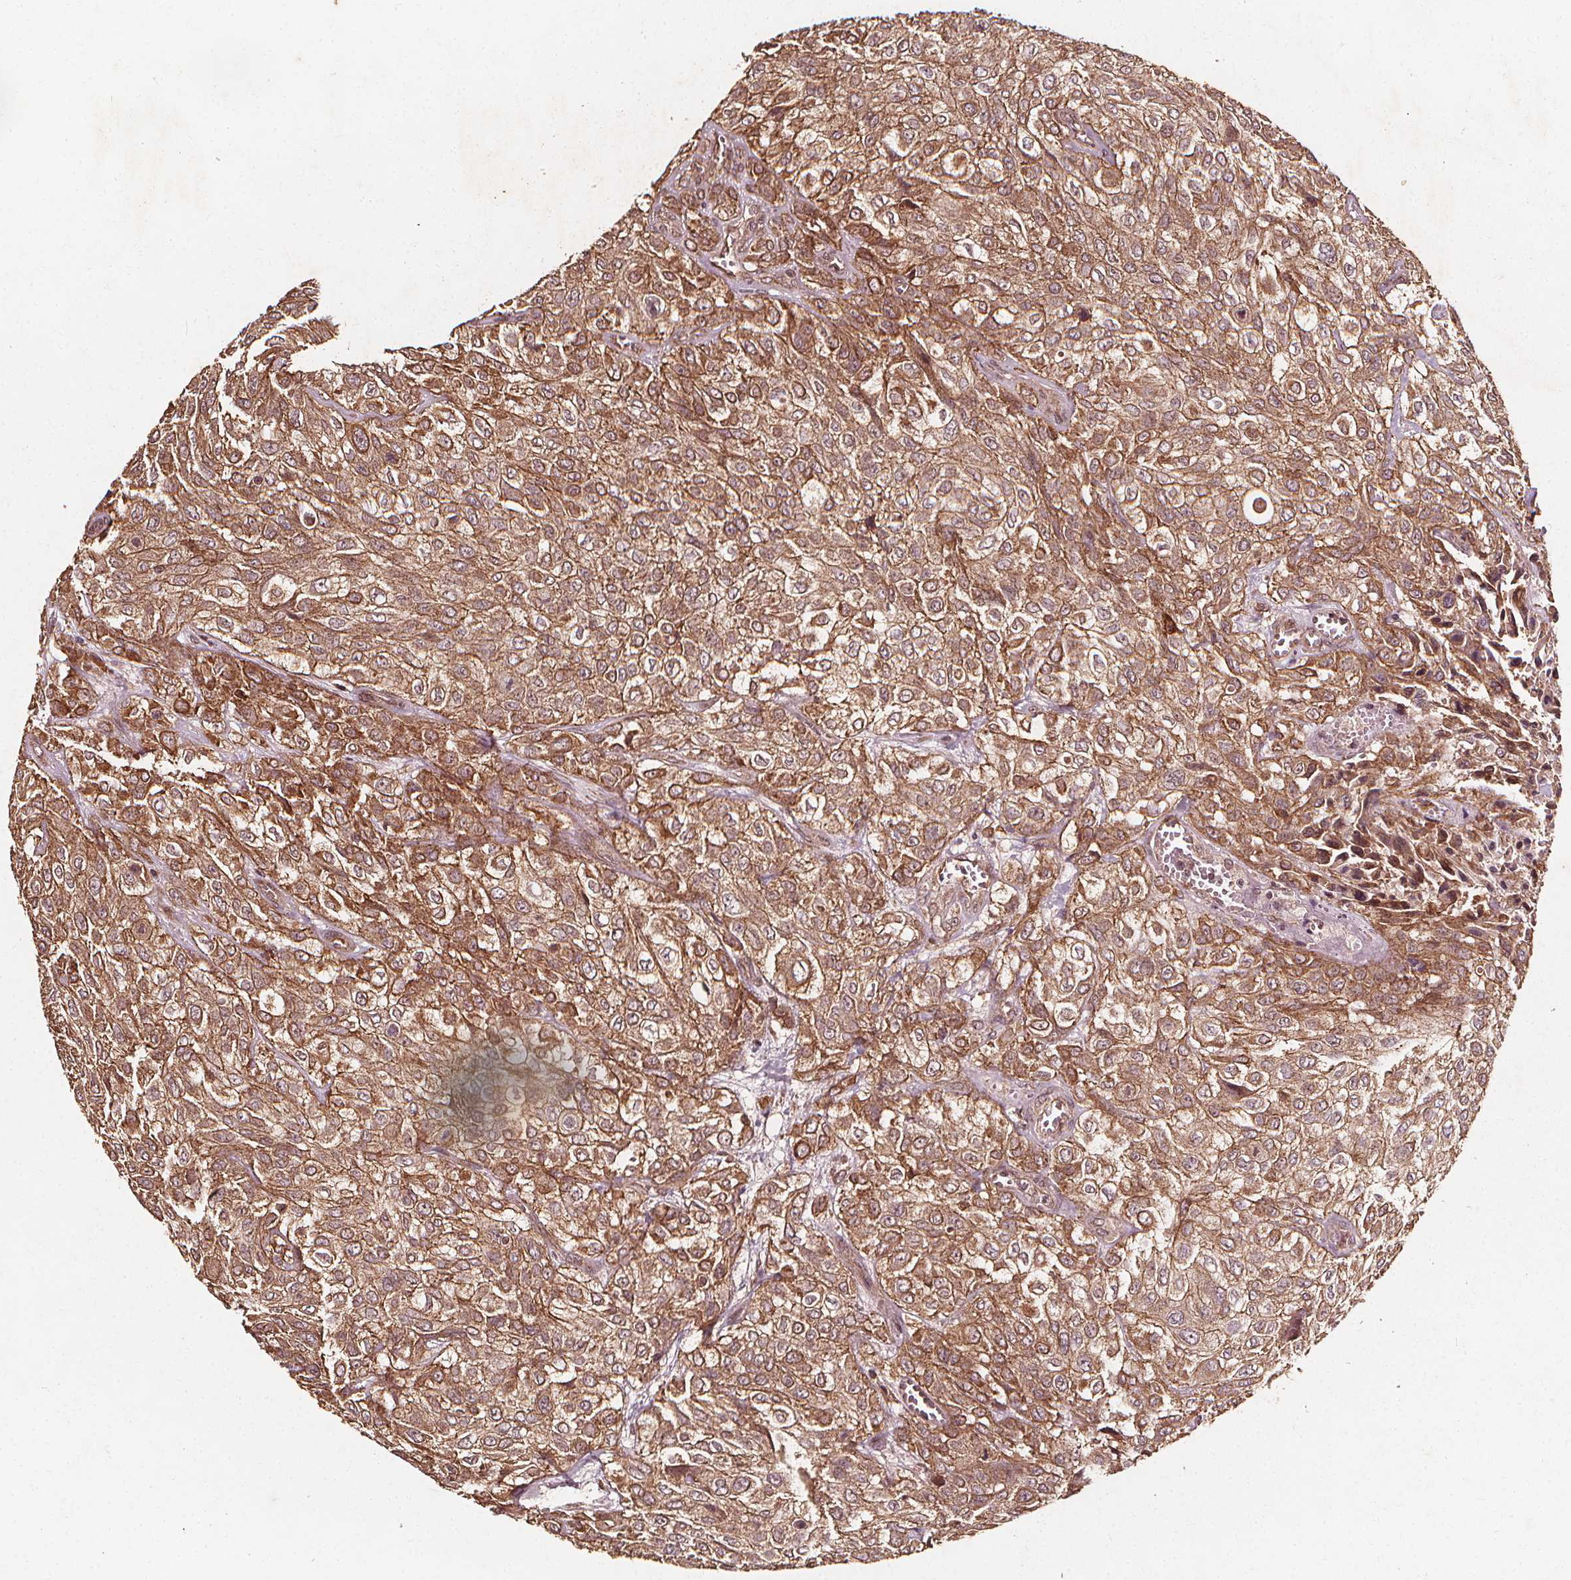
{"staining": {"intensity": "moderate", "quantity": ">75%", "location": "cytoplasmic/membranous"}, "tissue": "urothelial cancer", "cell_type": "Tumor cells", "image_type": "cancer", "snomed": [{"axis": "morphology", "description": "Urothelial carcinoma, High grade"}, {"axis": "topography", "description": "Urinary bladder"}], "caption": "Tumor cells demonstrate medium levels of moderate cytoplasmic/membranous staining in about >75% of cells in urothelial cancer.", "gene": "ABCA1", "patient": {"sex": "male", "age": 57}}